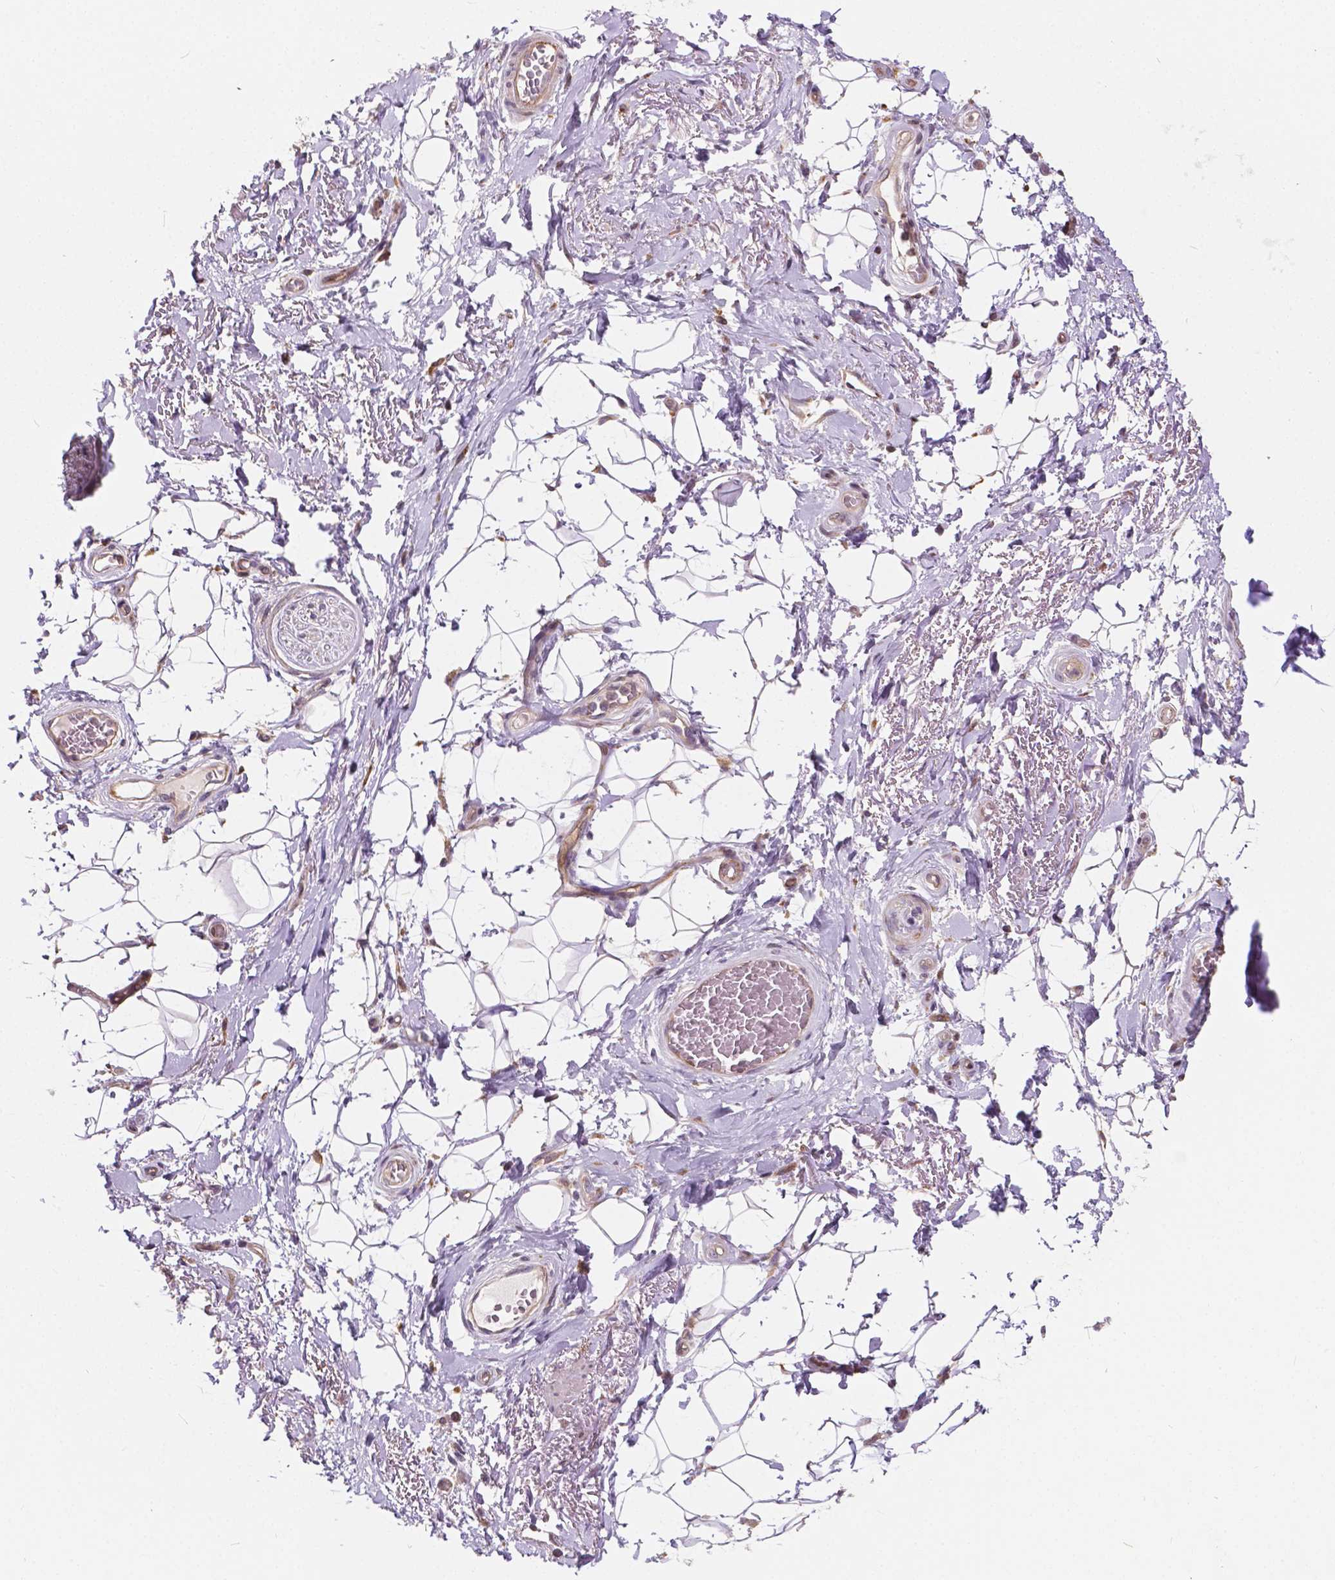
{"staining": {"intensity": "moderate", "quantity": ">75%", "location": "nuclear"}, "tissue": "adipose tissue", "cell_type": "Adipocytes", "image_type": "normal", "snomed": [{"axis": "morphology", "description": "Normal tissue, NOS"}, {"axis": "topography", "description": "Anal"}, {"axis": "topography", "description": "Peripheral nerve tissue"}], "caption": "Protein staining of benign adipose tissue demonstrates moderate nuclear staining in about >75% of adipocytes.", "gene": "INPP5E", "patient": {"sex": "male", "age": 53}}